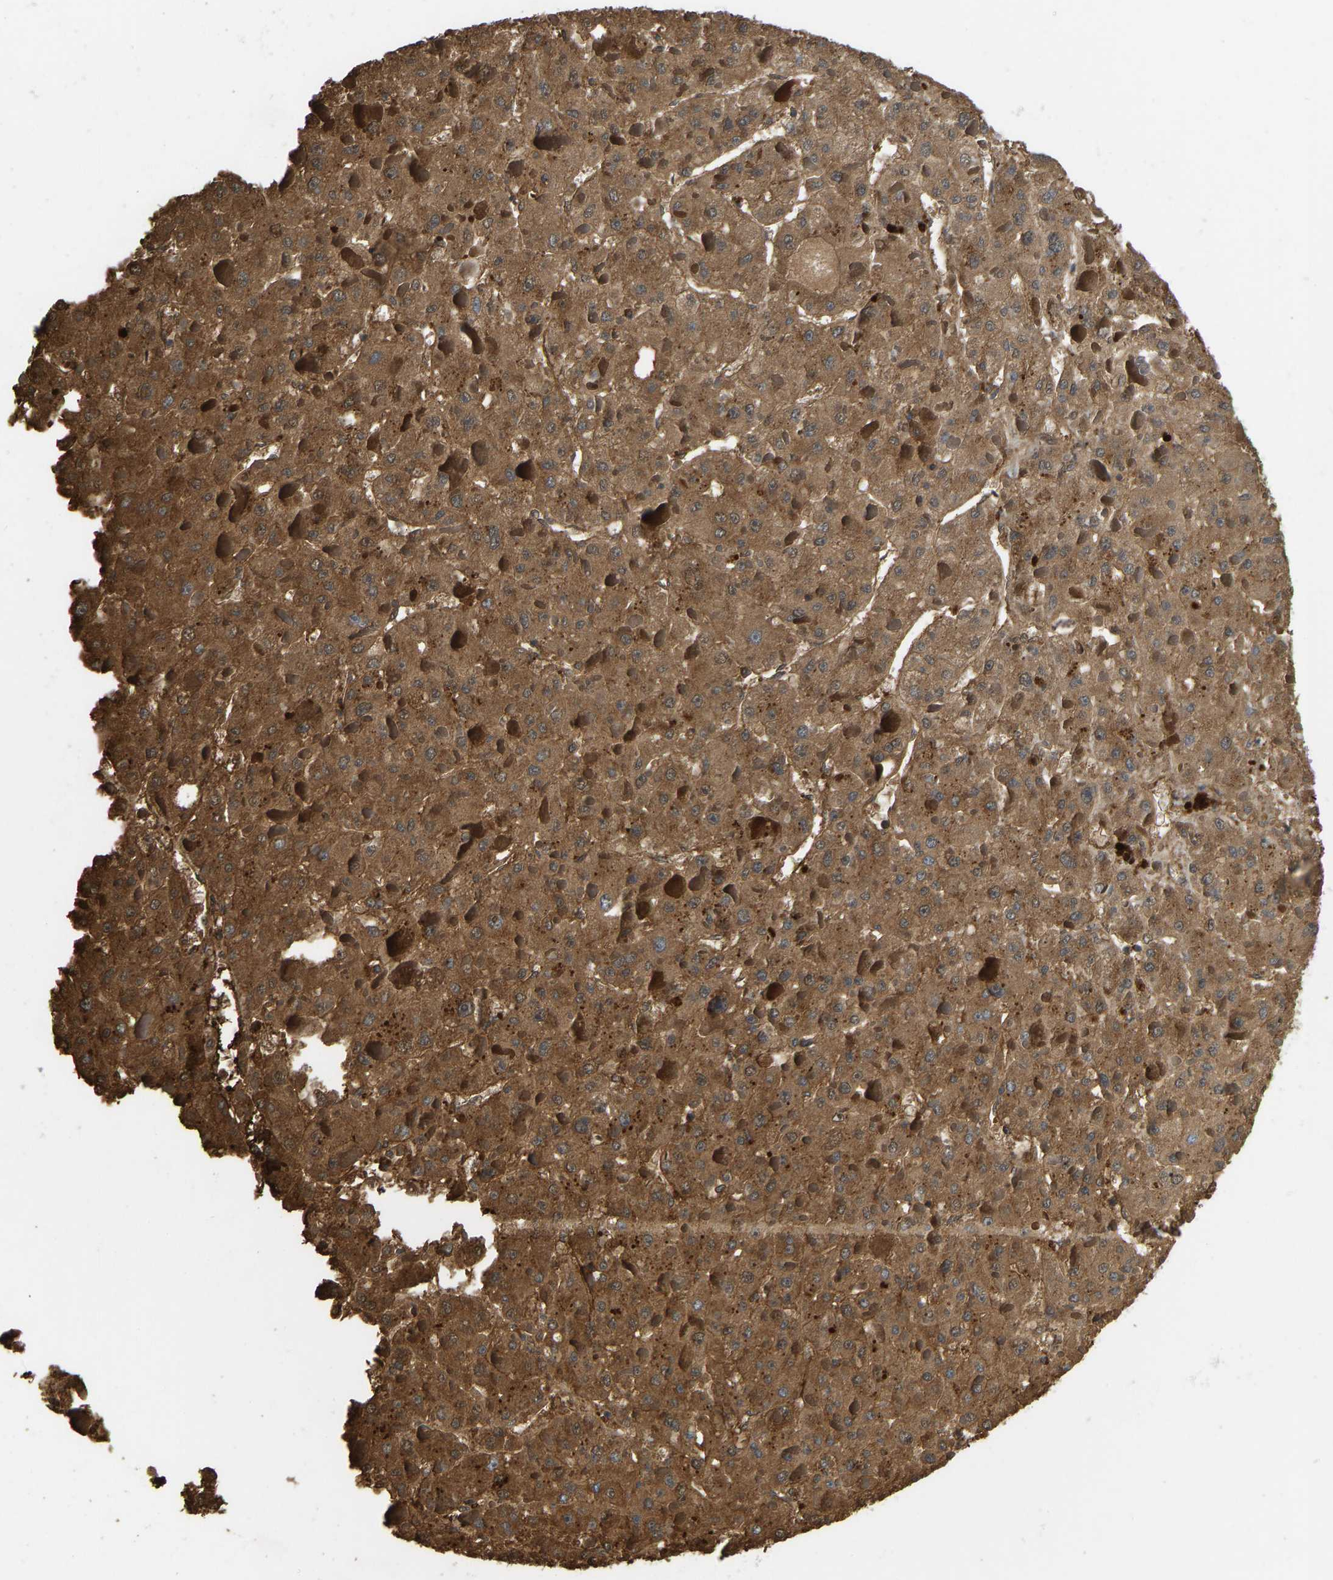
{"staining": {"intensity": "strong", "quantity": ">75%", "location": "cytoplasmic/membranous"}, "tissue": "liver cancer", "cell_type": "Tumor cells", "image_type": "cancer", "snomed": [{"axis": "morphology", "description": "Carcinoma, Hepatocellular, NOS"}, {"axis": "topography", "description": "Liver"}], "caption": "A micrograph of liver hepatocellular carcinoma stained for a protein displays strong cytoplasmic/membranous brown staining in tumor cells.", "gene": "RASGRF2", "patient": {"sex": "female", "age": 73}}